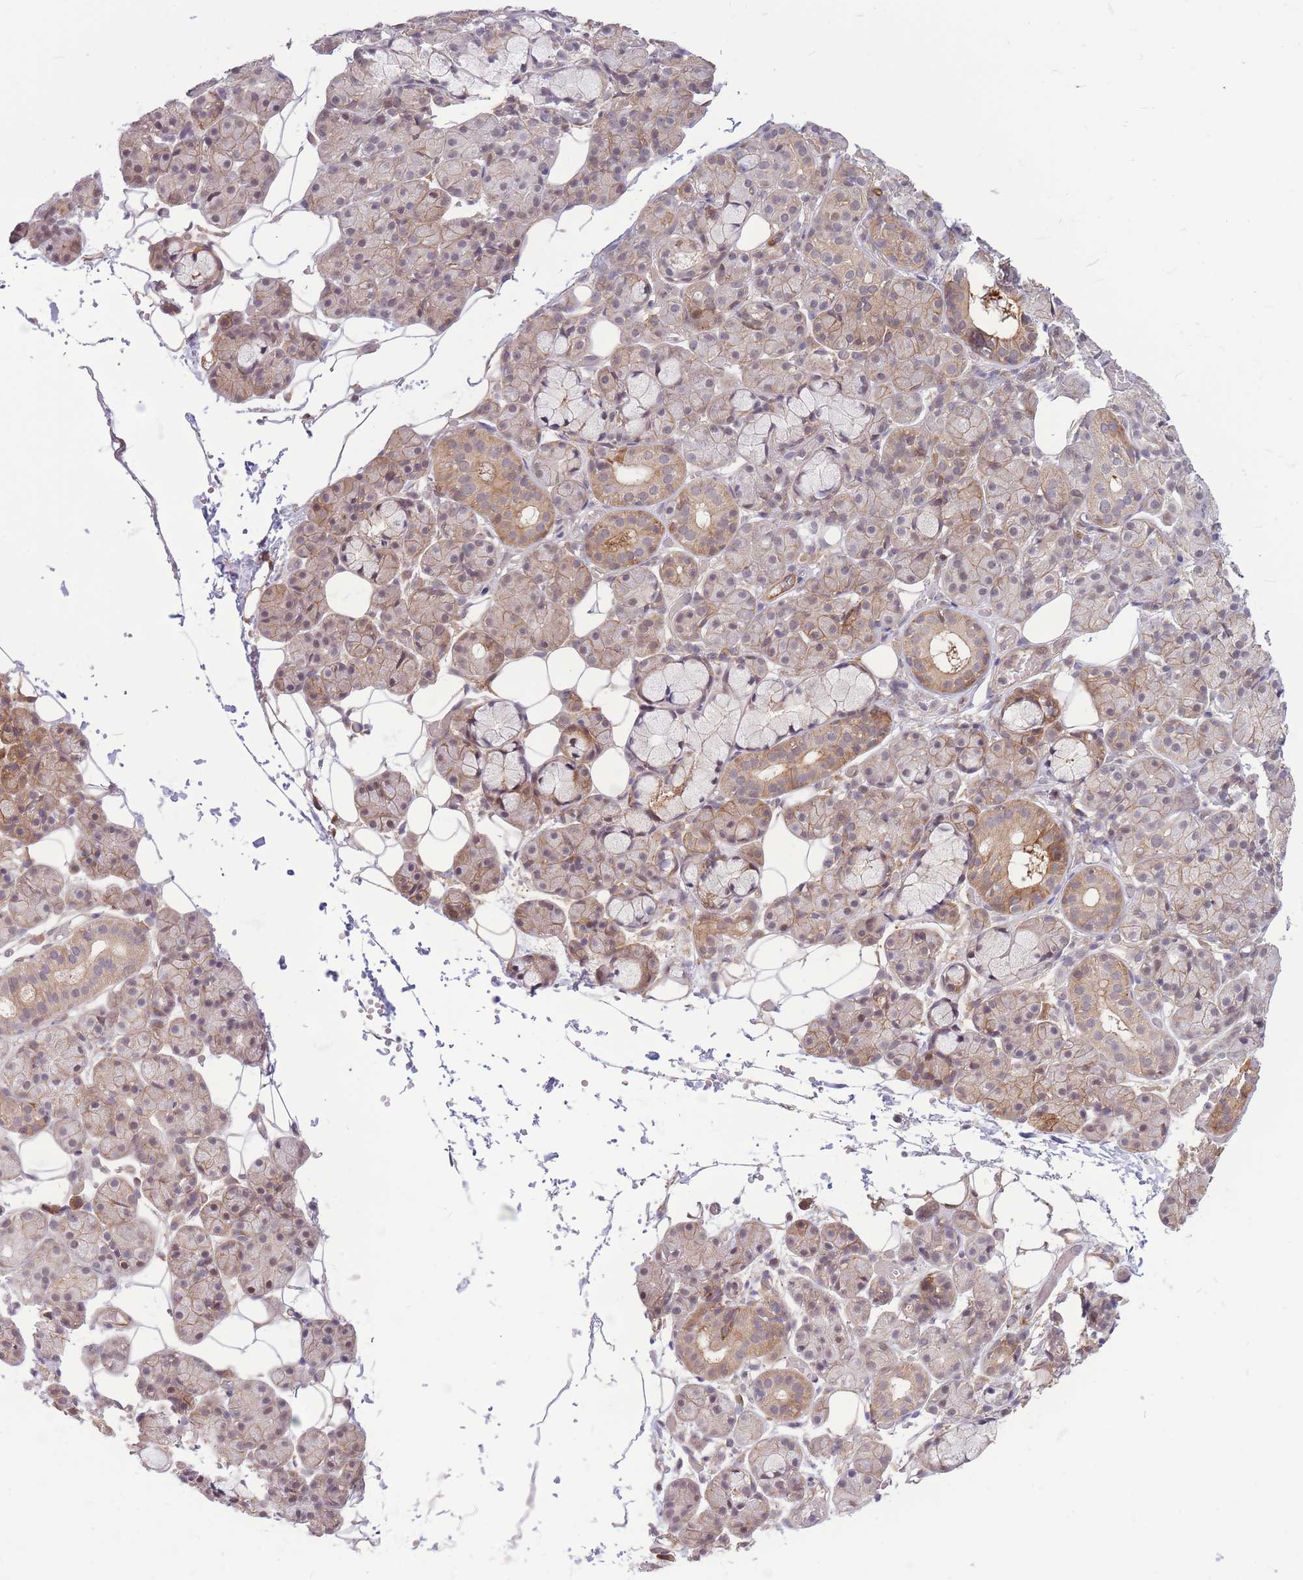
{"staining": {"intensity": "moderate", "quantity": "25%-75%", "location": "cytoplasmic/membranous,nuclear"}, "tissue": "salivary gland", "cell_type": "Glandular cells", "image_type": "normal", "snomed": [{"axis": "morphology", "description": "Normal tissue, NOS"}, {"axis": "topography", "description": "Salivary gland"}], "caption": "Glandular cells display medium levels of moderate cytoplasmic/membranous,nuclear expression in approximately 25%-75% of cells in normal human salivary gland.", "gene": "TCF20", "patient": {"sex": "male", "age": 63}}